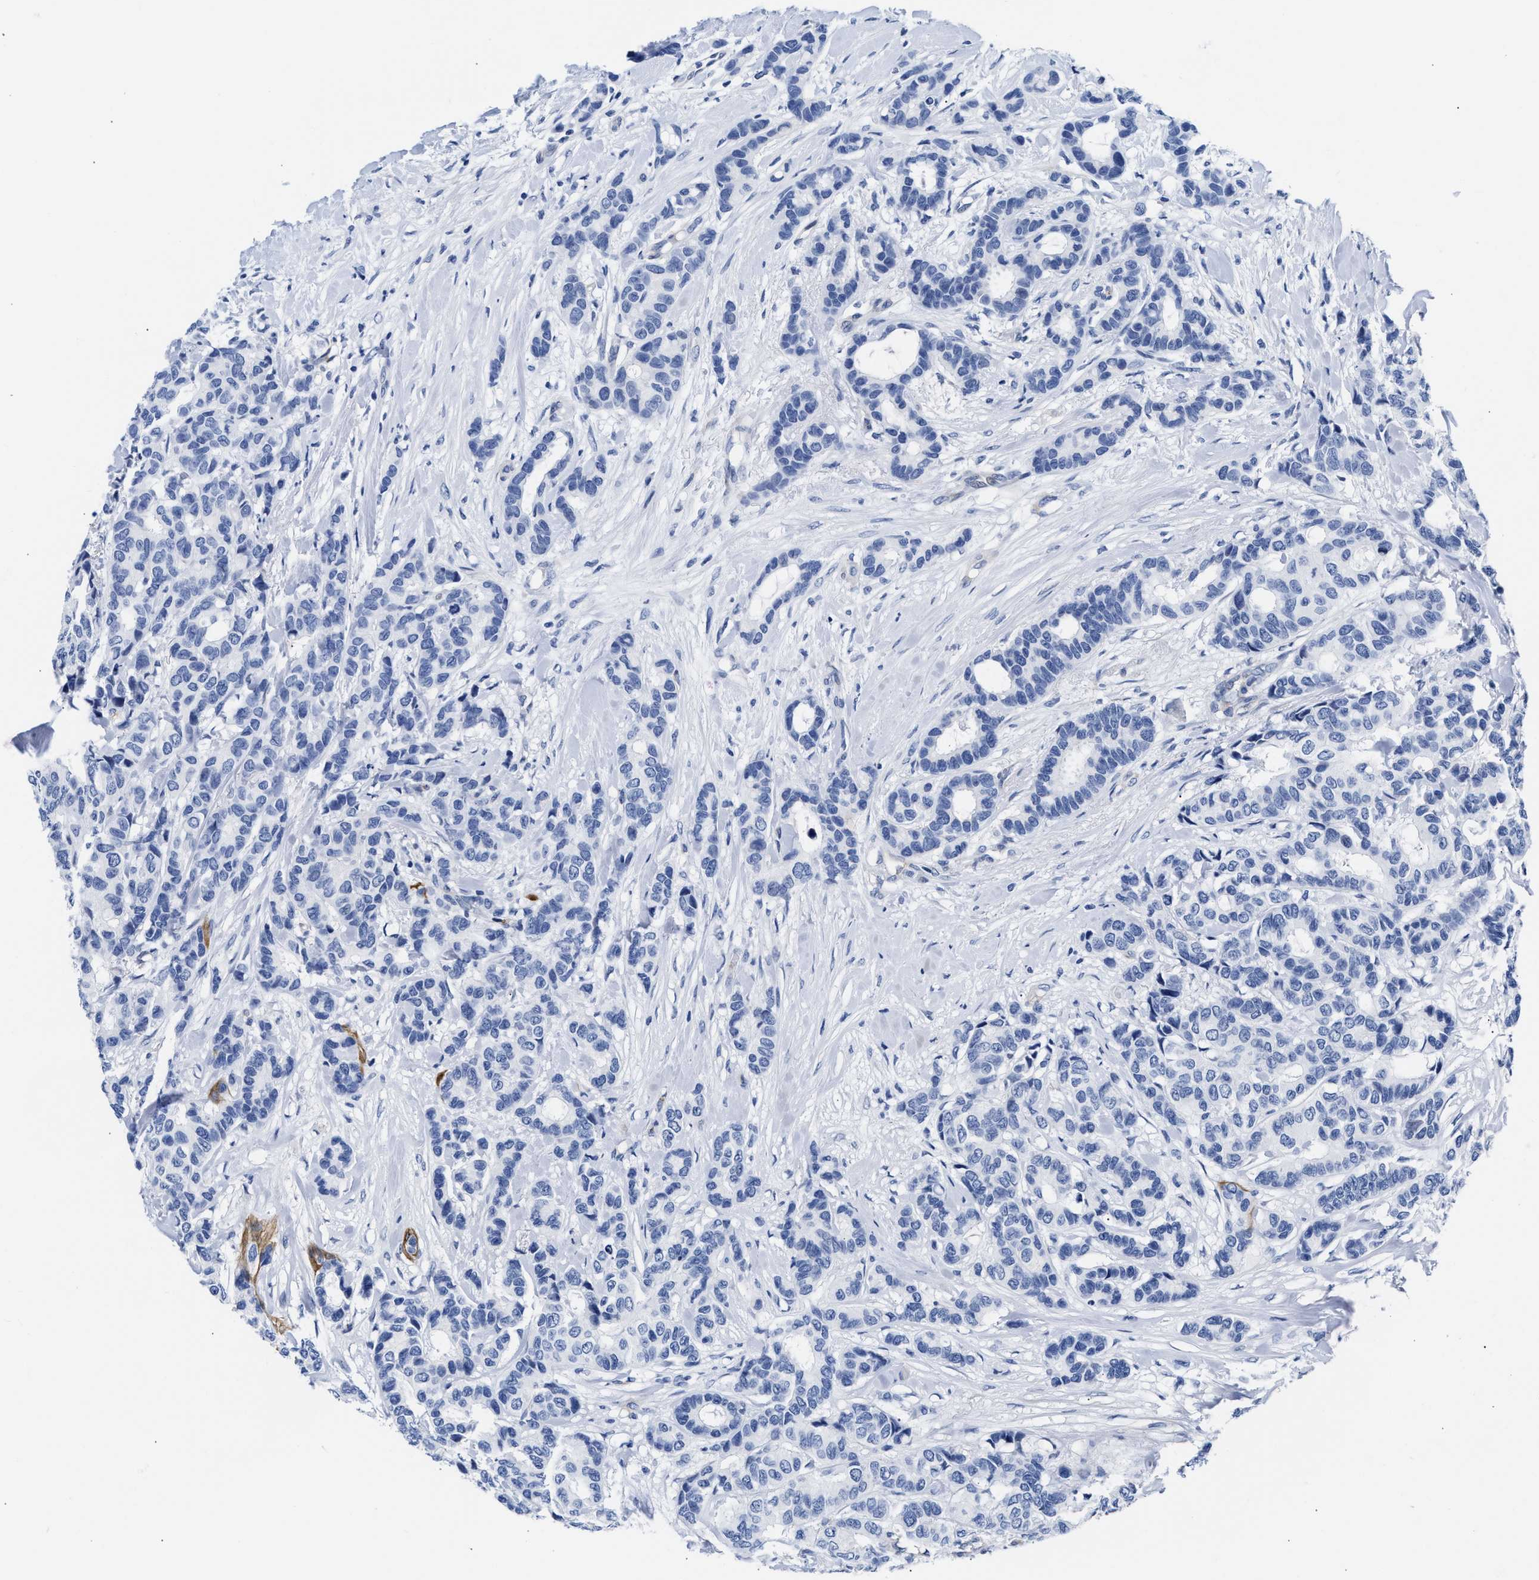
{"staining": {"intensity": "negative", "quantity": "none", "location": "none"}, "tissue": "breast cancer", "cell_type": "Tumor cells", "image_type": "cancer", "snomed": [{"axis": "morphology", "description": "Duct carcinoma"}, {"axis": "topography", "description": "Breast"}], "caption": "Immunohistochemical staining of breast cancer demonstrates no significant expression in tumor cells.", "gene": "TRIM29", "patient": {"sex": "female", "age": 87}}